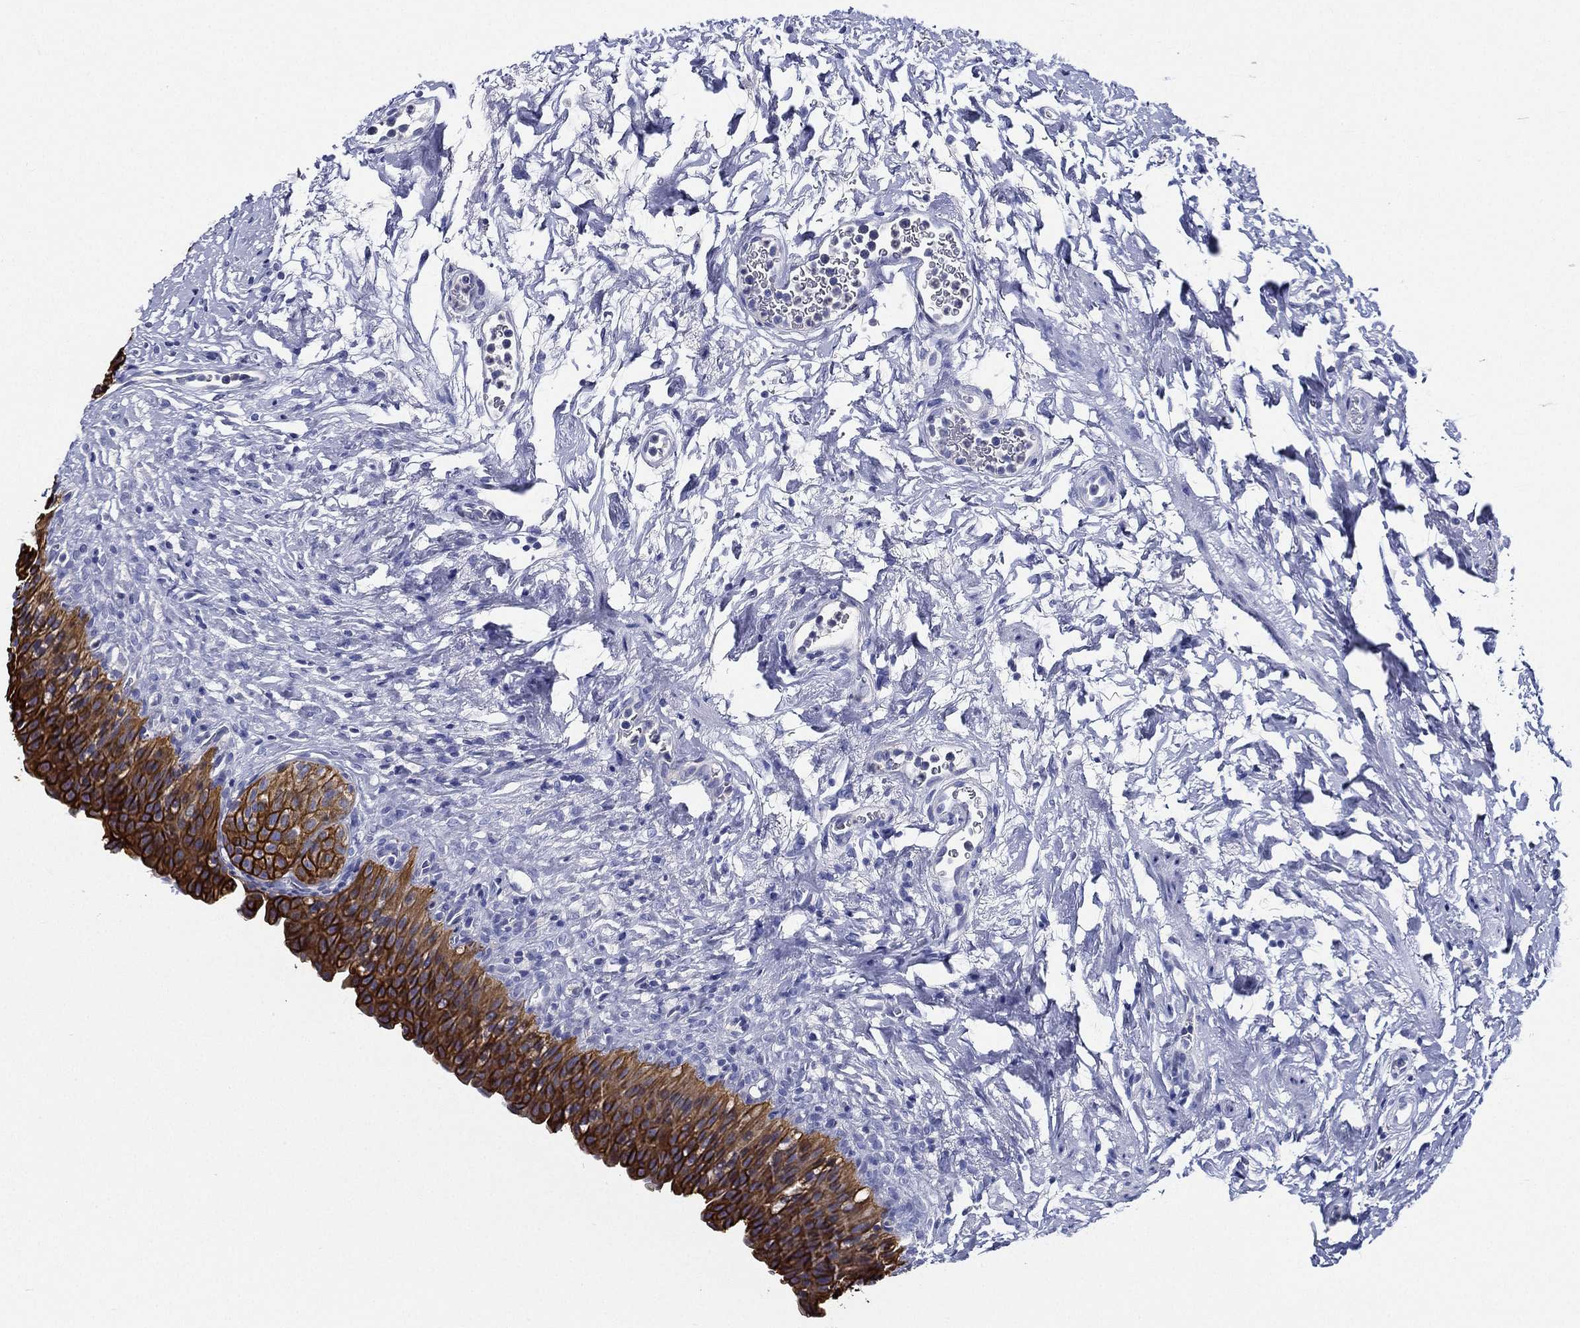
{"staining": {"intensity": "strong", "quantity": ">75%", "location": "cytoplasmic/membranous"}, "tissue": "urinary bladder", "cell_type": "Urothelial cells", "image_type": "normal", "snomed": [{"axis": "morphology", "description": "Normal tissue, NOS"}, {"axis": "topography", "description": "Urinary bladder"}], "caption": "Immunohistochemical staining of unremarkable urinary bladder displays strong cytoplasmic/membranous protein expression in about >75% of urothelial cells. (Brightfield microscopy of DAB IHC at high magnification).", "gene": "NEDD9", "patient": {"sex": "male", "age": 76}}